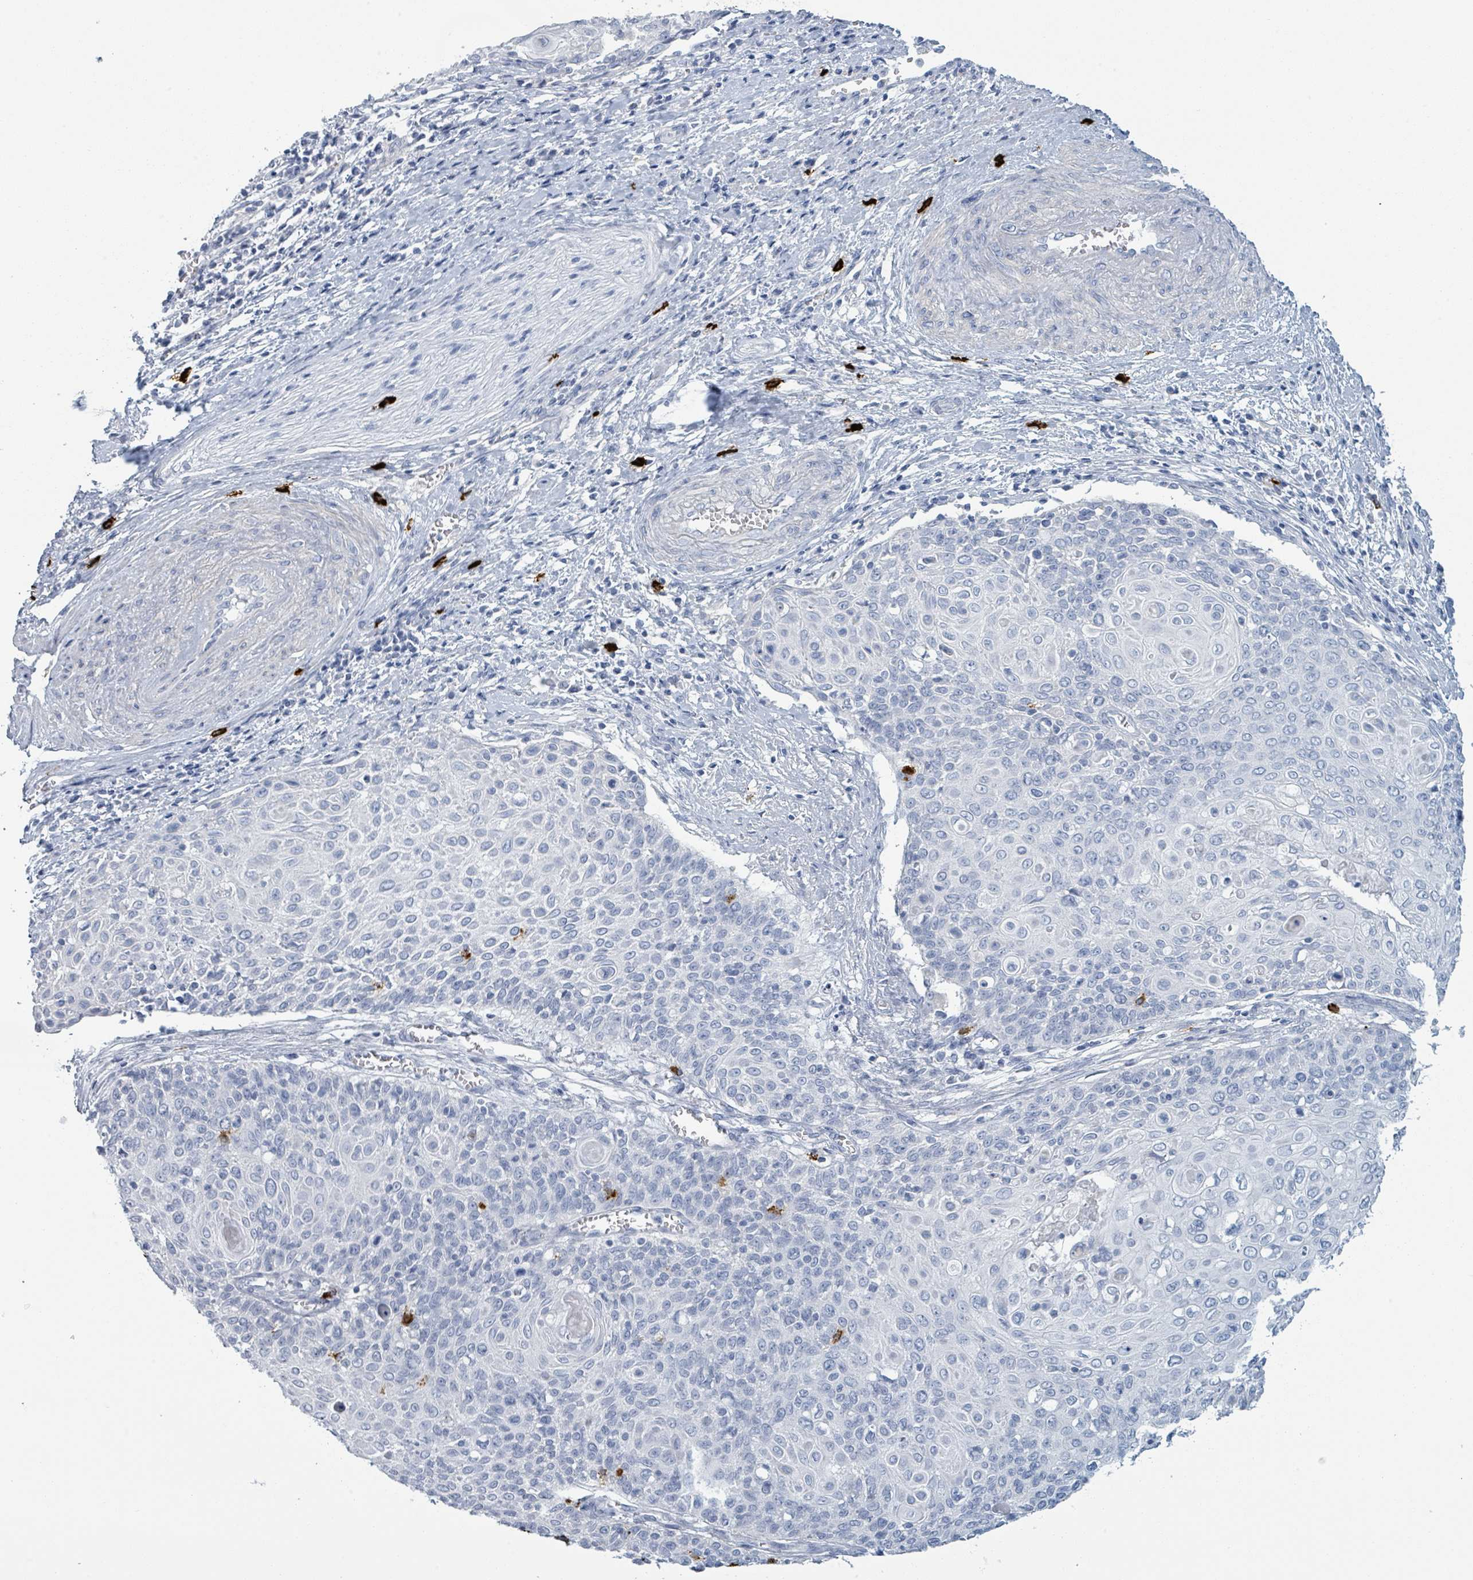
{"staining": {"intensity": "negative", "quantity": "none", "location": "none"}, "tissue": "cervical cancer", "cell_type": "Tumor cells", "image_type": "cancer", "snomed": [{"axis": "morphology", "description": "Squamous cell carcinoma, NOS"}, {"axis": "topography", "description": "Cervix"}], "caption": "Histopathology image shows no protein positivity in tumor cells of cervical squamous cell carcinoma tissue.", "gene": "VPS13D", "patient": {"sex": "female", "age": 39}}